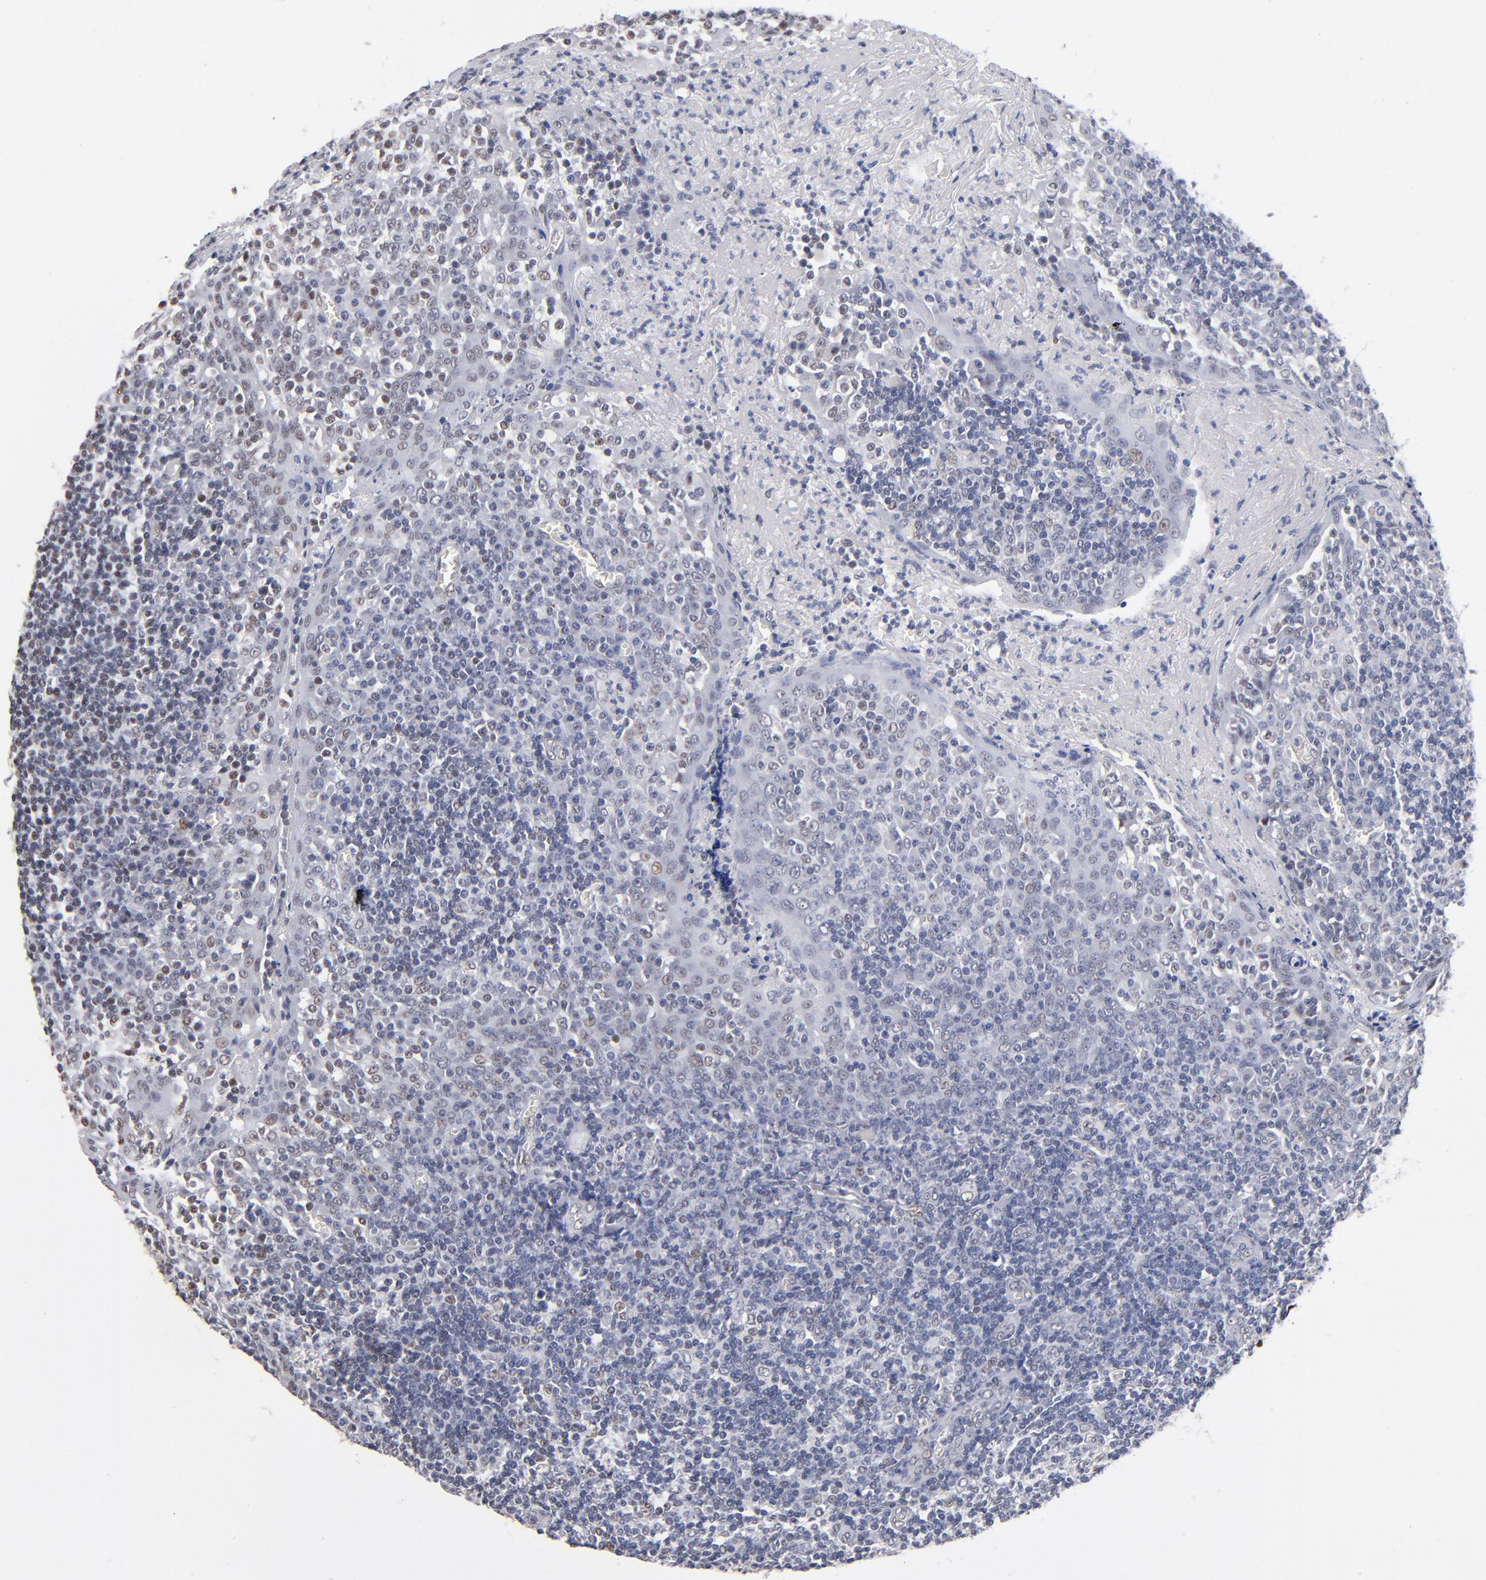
{"staining": {"intensity": "moderate", "quantity": "25%-75%", "location": "nuclear"}, "tissue": "tonsil", "cell_type": "Germinal center cells", "image_type": "normal", "snomed": [{"axis": "morphology", "description": "Normal tissue, NOS"}, {"axis": "topography", "description": "Tonsil"}], "caption": "The immunohistochemical stain shows moderate nuclear expression in germinal center cells of normal tonsil.", "gene": "MN1", "patient": {"sex": "female", "age": 41}}